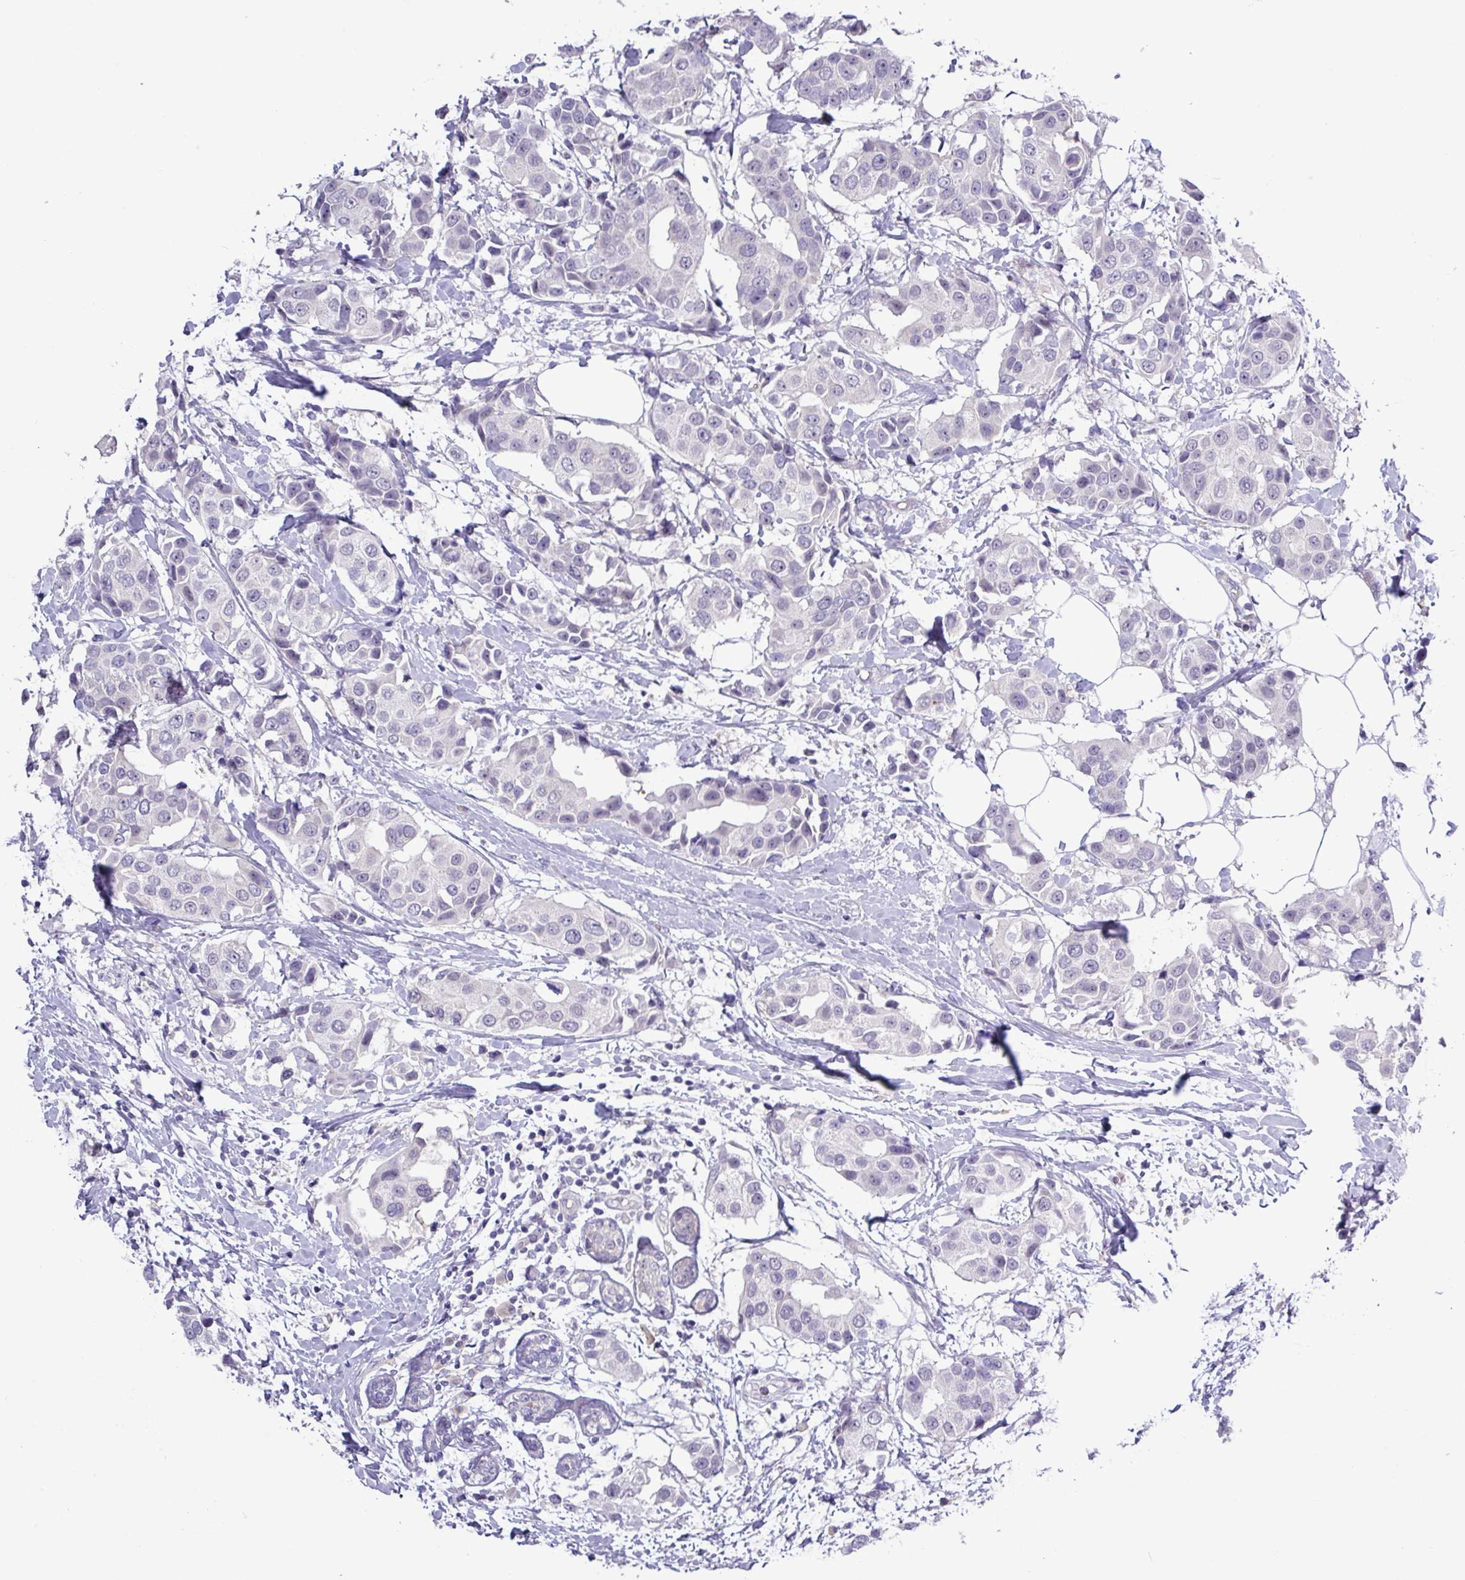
{"staining": {"intensity": "negative", "quantity": "none", "location": "none"}, "tissue": "breast cancer", "cell_type": "Tumor cells", "image_type": "cancer", "snomed": [{"axis": "morphology", "description": "Normal tissue, NOS"}, {"axis": "morphology", "description": "Duct carcinoma"}, {"axis": "topography", "description": "Breast"}], "caption": "Tumor cells show no significant protein expression in breast cancer. (DAB immunohistochemistry (IHC) with hematoxylin counter stain).", "gene": "RIPPLY1", "patient": {"sex": "female", "age": 39}}